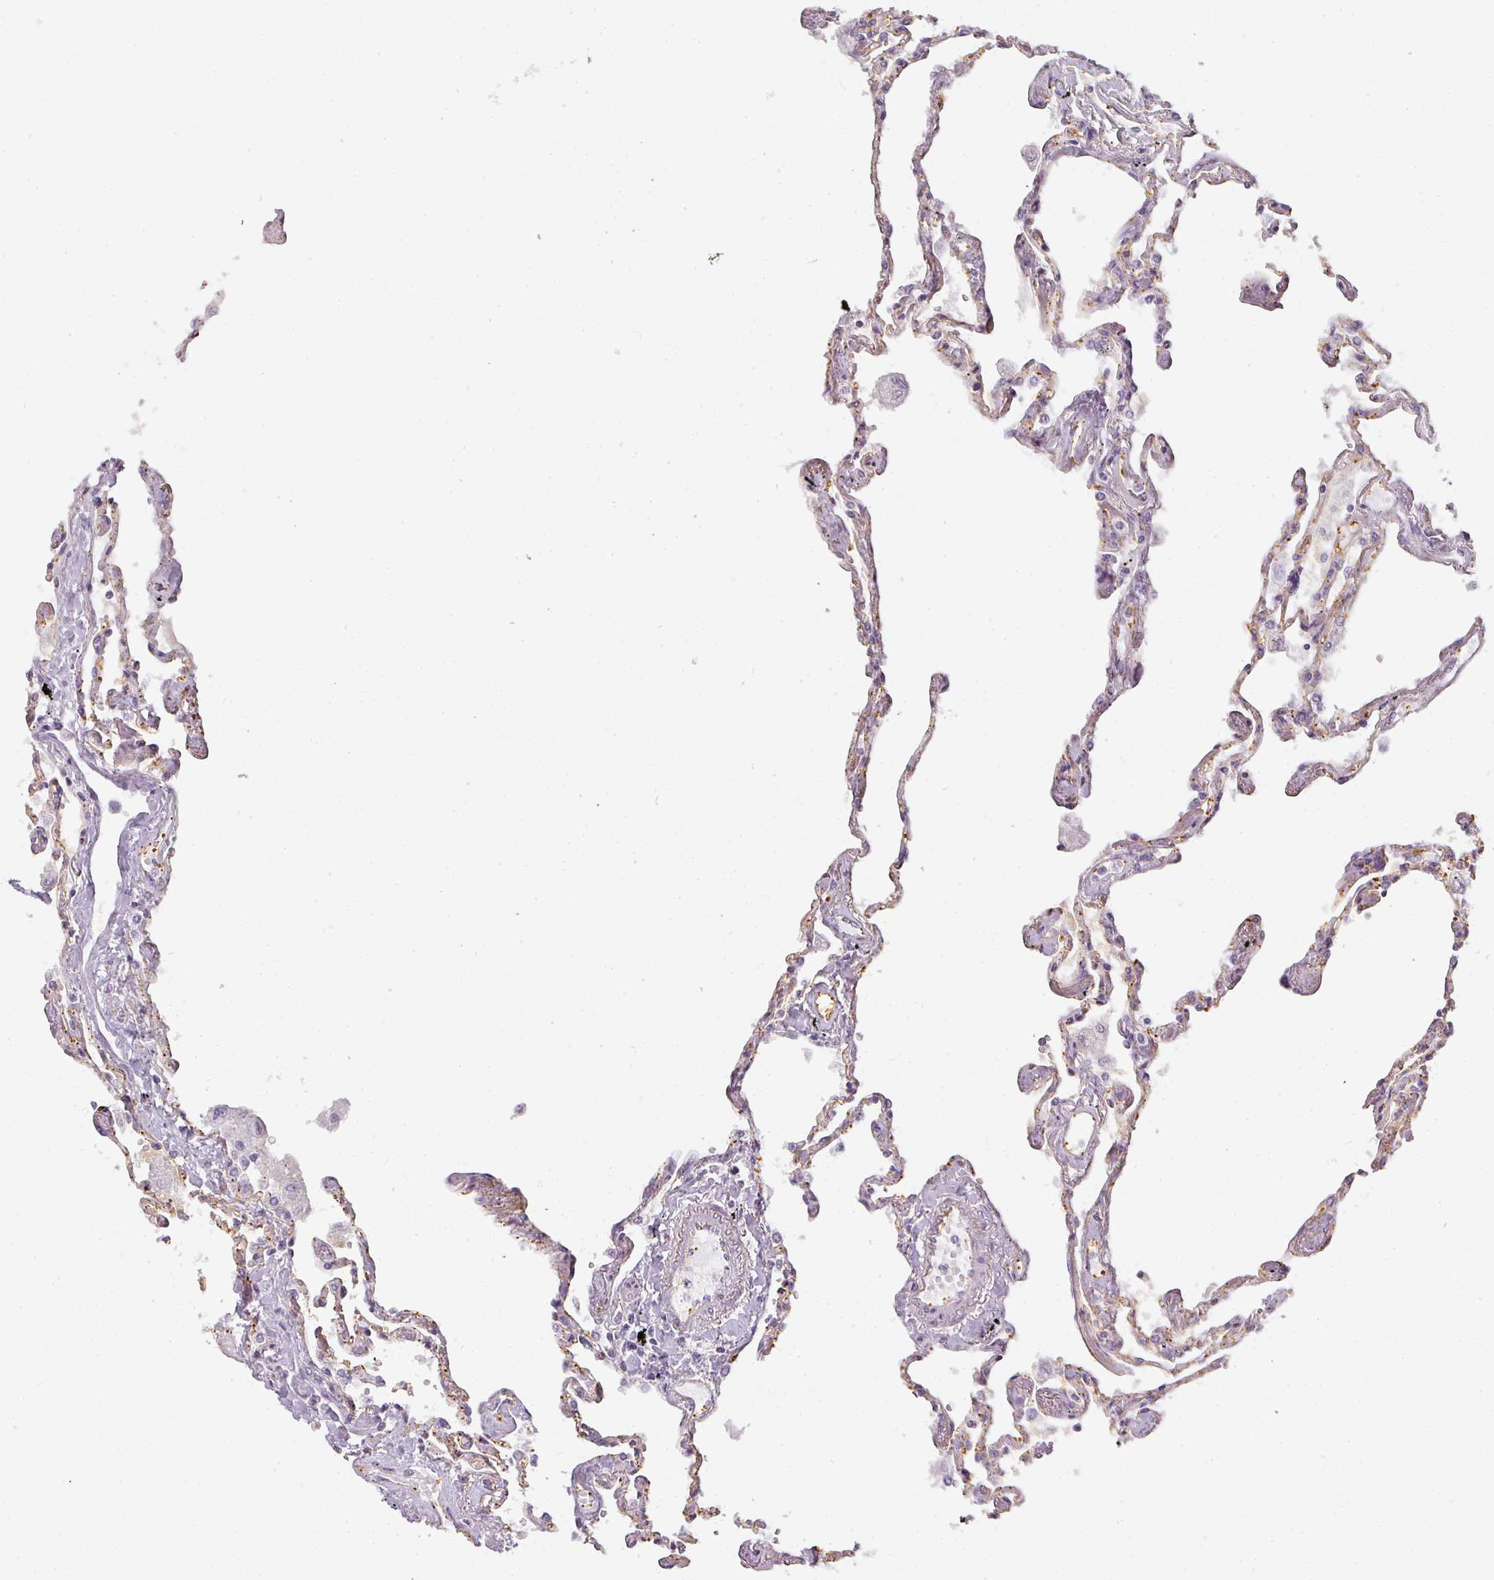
{"staining": {"intensity": "moderate", "quantity": "25%-75%", "location": "cytoplasmic/membranous"}, "tissue": "lung", "cell_type": "Alveolar cells", "image_type": "normal", "snomed": [{"axis": "morphology", "description": "Normal tissue, NOS"}, {"axis": "topography", "description": "Lung"}], "caption": "The micrograph shows a brown stain indicating the presence of a protein in the cytoplasmic/membranous of alveolar cells in lung. Nuclei are stained in blue.", "gene": "TMEM42", "patient": {"sex": "female", "age": 67}}